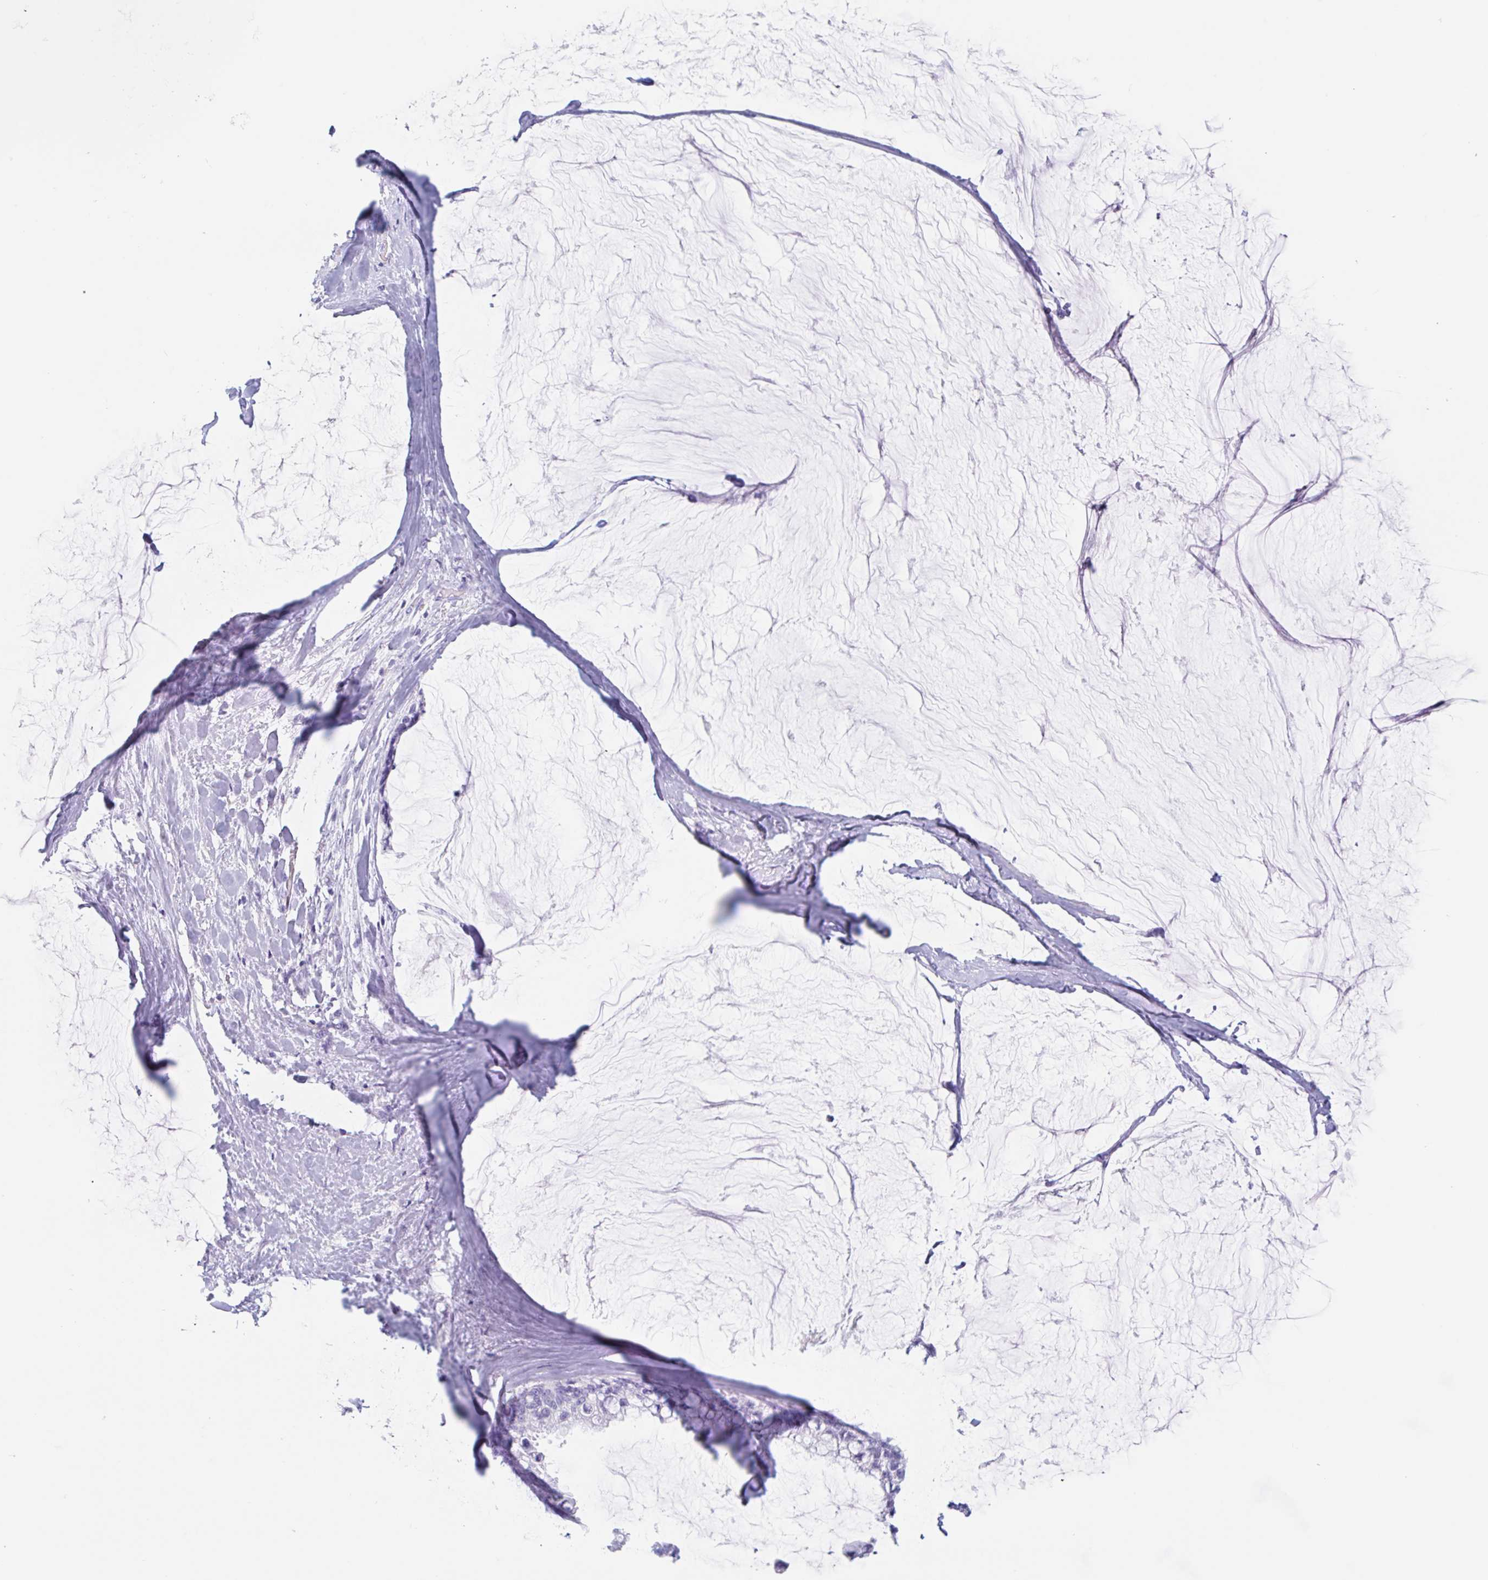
{"staining": {"intensity": "negative", "quantity": "none", "location": "none"}, "tissue": "ovarian cancer", "cell_type": "Tumor cells", "image_type": "cancer", "snomed": [{"axis": "morphology", "description": "Cystadenocarcinoma, mucinous, NOS"}, {"axis": "topography", "description": "Ovary"}], "caption": "High magnification brightfield microscopy of mucinous cystadenocarcinoma (ovarian) stained with DAB (3,3'-diaminobenzidine) (brown) and counterstained with hematoxylin (blue): tumor cells show no significant staining.", "gene": "EMC4", "patient": {"sex": "female", "age": 39}}